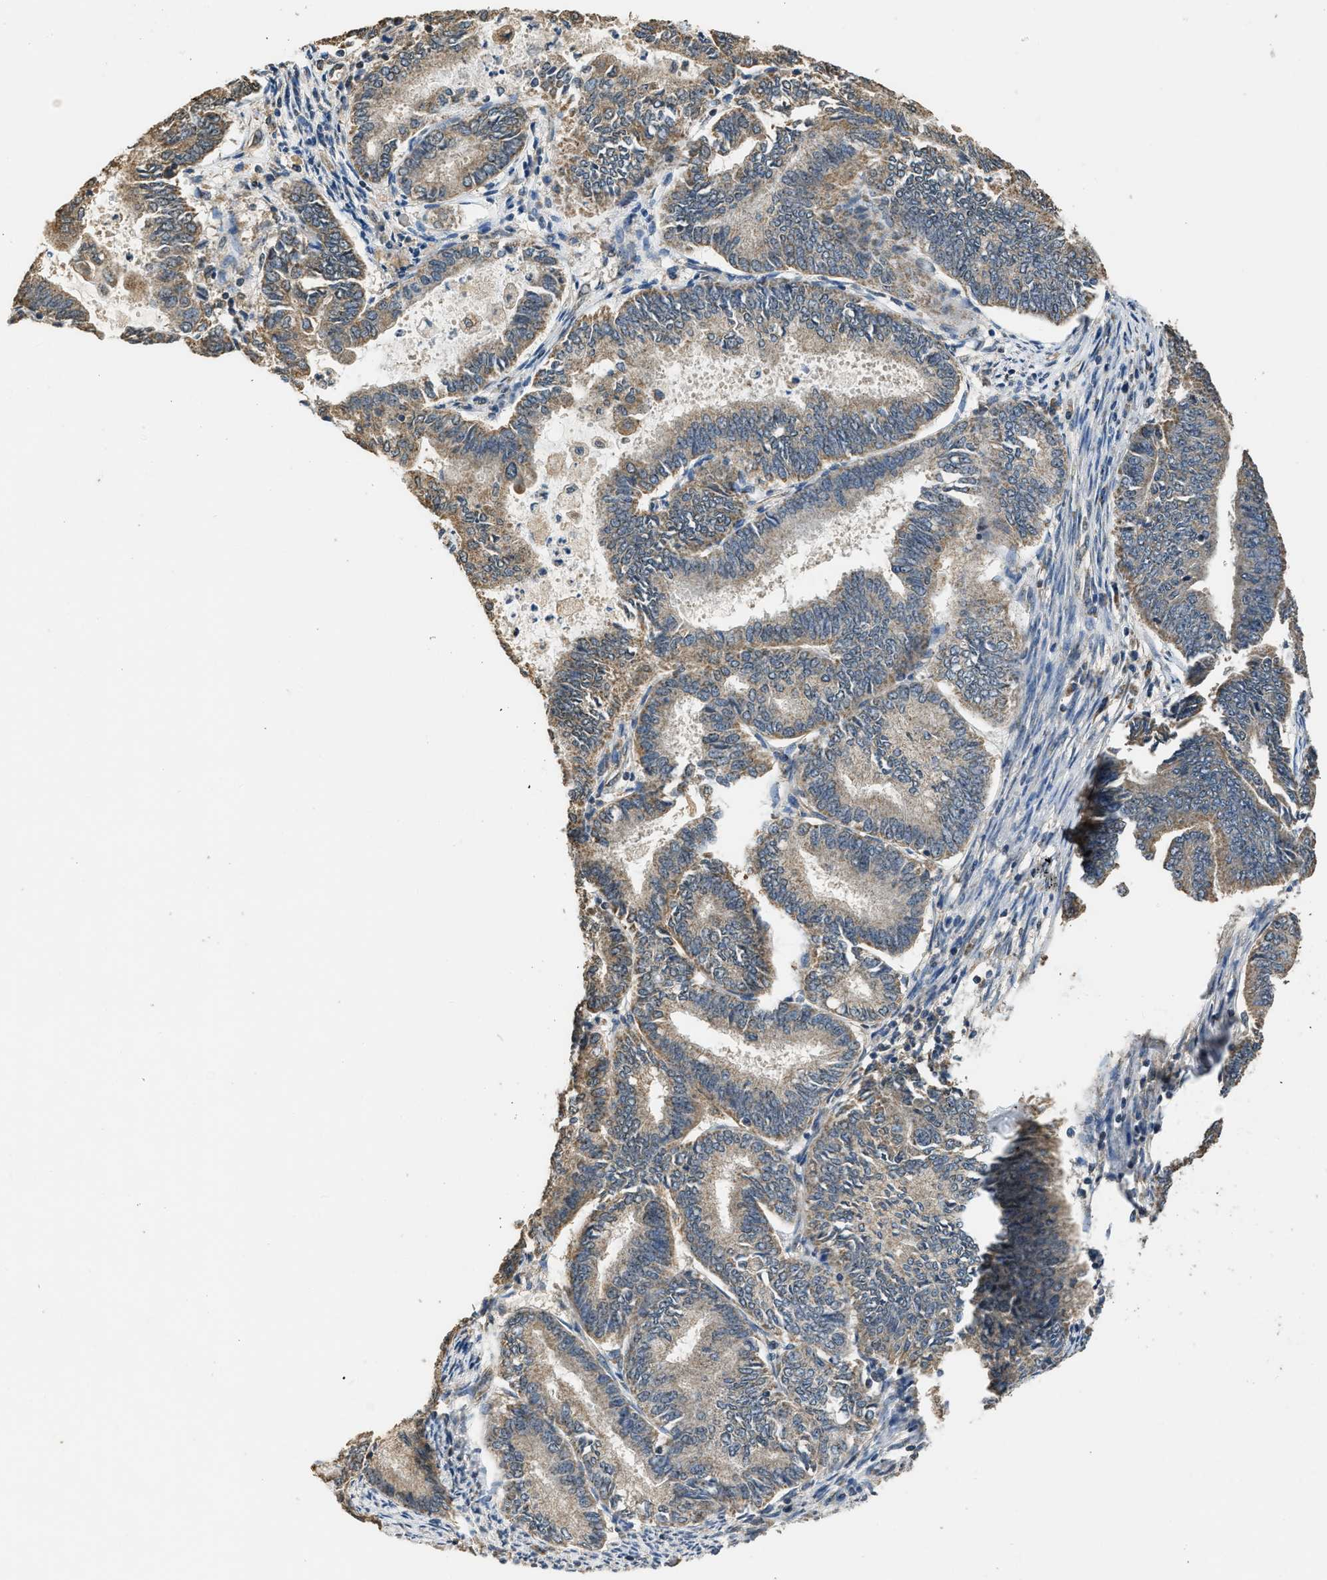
{"staining": {"intensity": "weak", "quantity": ">75%", "location": "cytoplasmic/membranous"}, "tissue": "endometrial cancer", "cell_type": "Tumor cells", "image_type": "cancer", "snomed": [{"axis": "morphology", "description": "Adenocarcinoma, NOS"}, {"axis": "topography", "description": "Endometrium"}], "caption": "High-power microscopy captured an IHC micrograph of endometrial cancer (adenocarcinoma), revealing weak cytoplasmic/membranous expression in approximately >75% of tumor cells.", "gene": "DENND6B", "patient": {"sex": "female", "age": 86}}